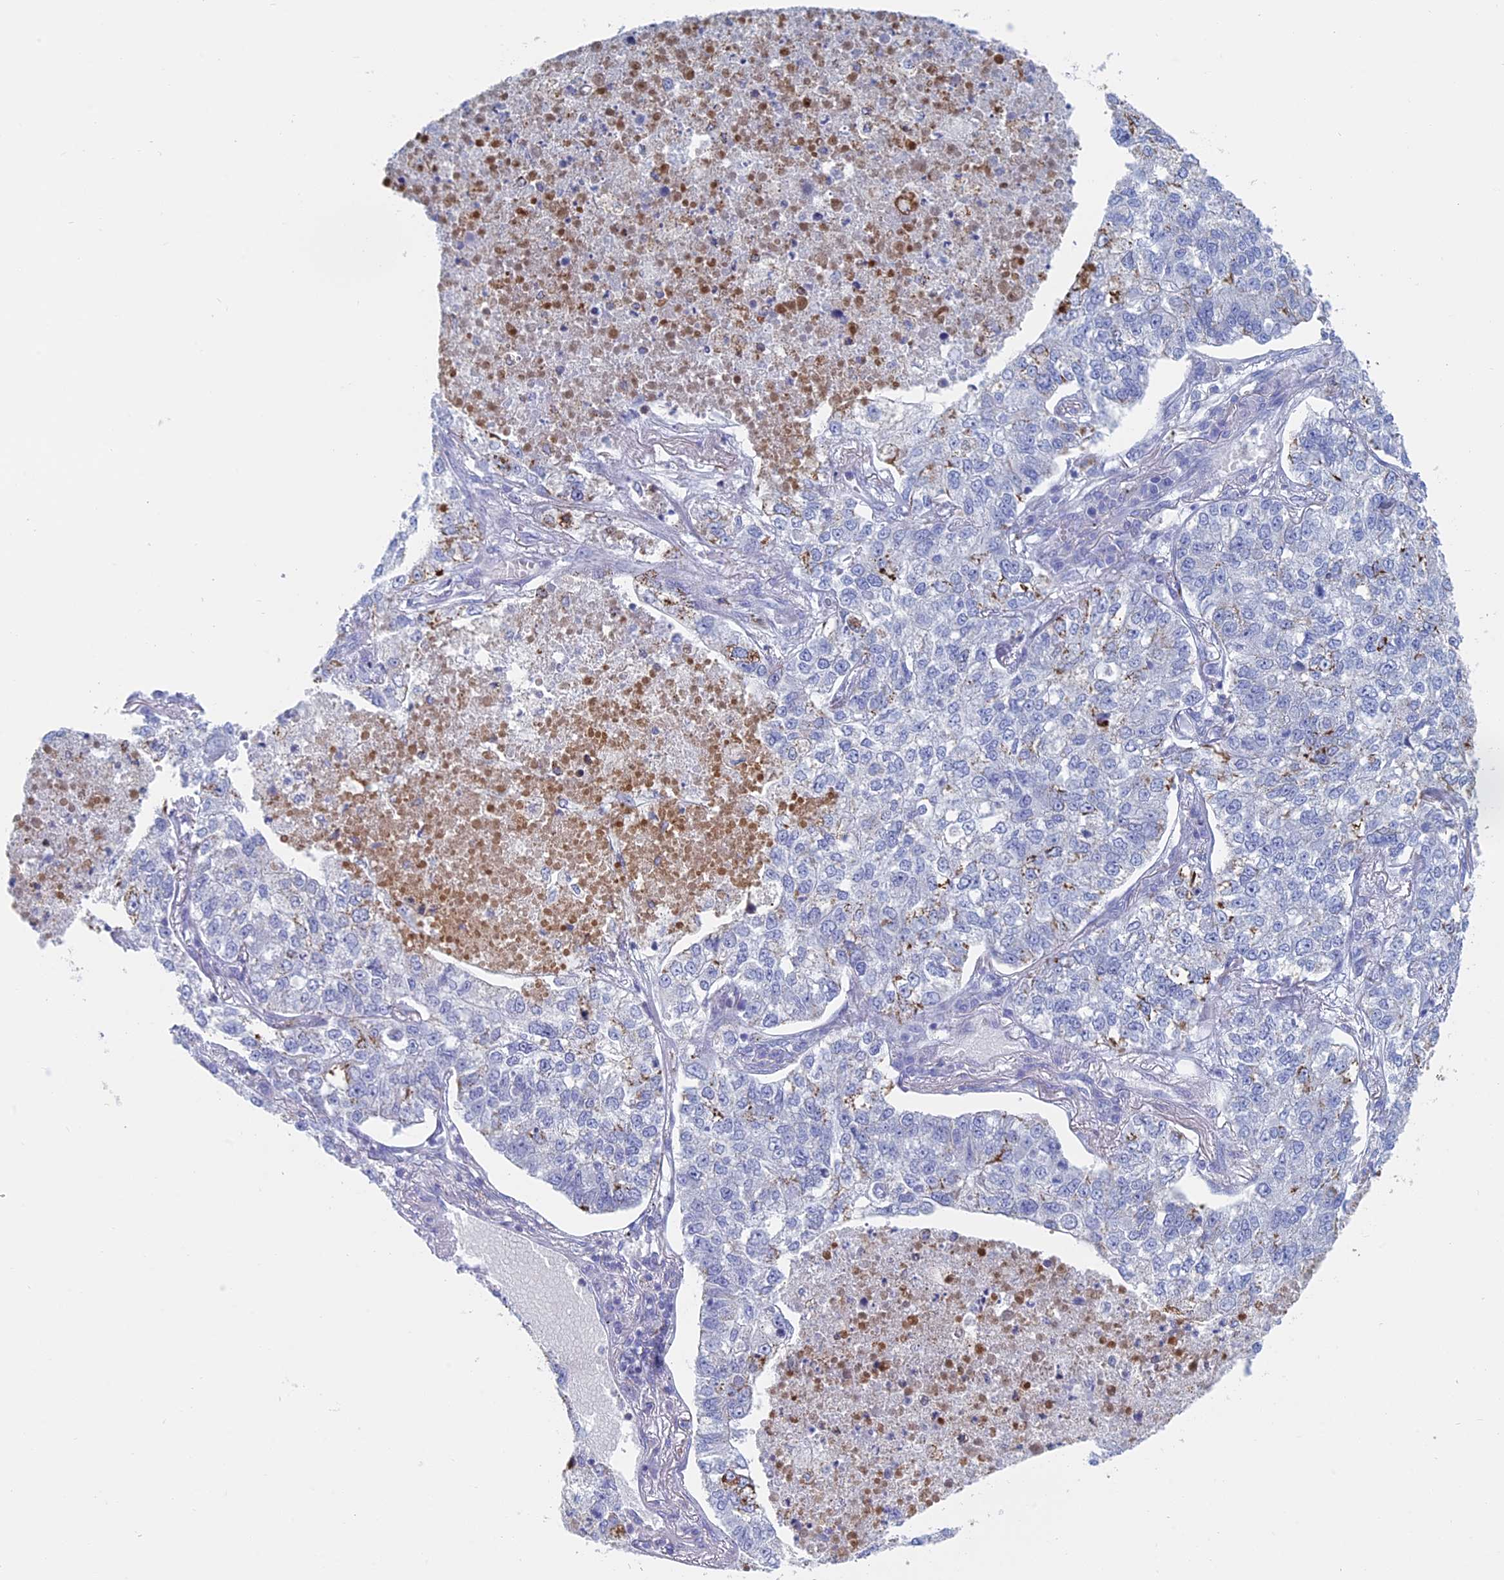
{"staining": {"intensity": "negative", "quantity": "none", "location": "none"}, "tissue": "lung cancer", "cell_type": "Tumor cells", "image_type": "cancer", "snomed": [{"axis": "morphology", "description": "Adenocarcinoma, NOS"}, {"axis": "topography", "description": "Lung"}], "caption": "Tumor cells are negative for brown protein staining in lung cancer.", "gene": "ALMS1", "patient": {"sex": "male", "age": 49}}